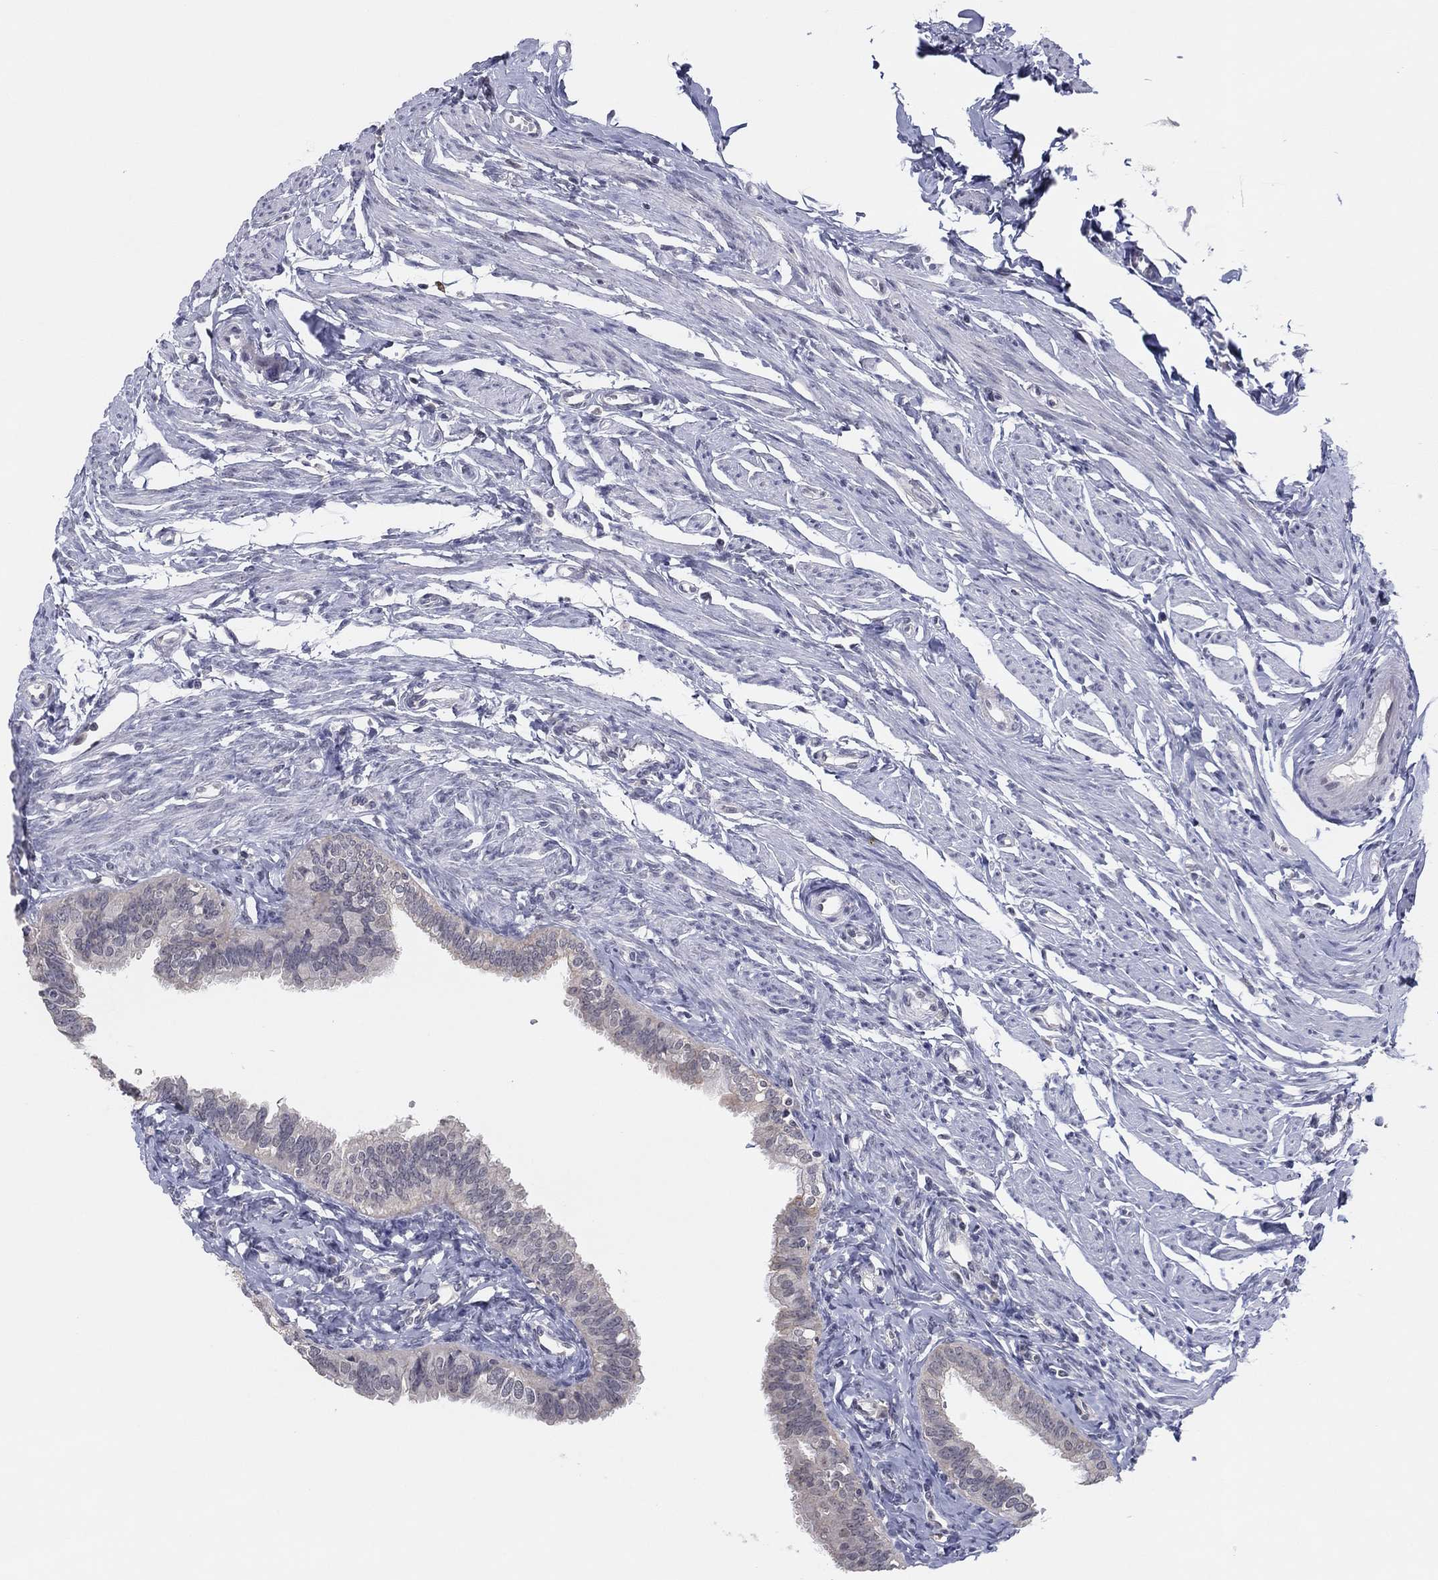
{"staining": {"intensity": "negative", "quantity": "none", "location": "none"}, "tissue": "fallopian tube", "cell_type": "Glandular cells", "image_type": "normal", "snomed": [{"axis": "morphology", "description": "Normal tissue, NOS"}, {"axis": "topography", "description": "Fallopian tube"}], "caption": "Glandular cells are negative for brown protein staining in normal fallopian tube. (IHC, brightfield microscopy, high magnification).", "gene": "SLC22A2", "patient": {"sex": "female", "age": 54}}